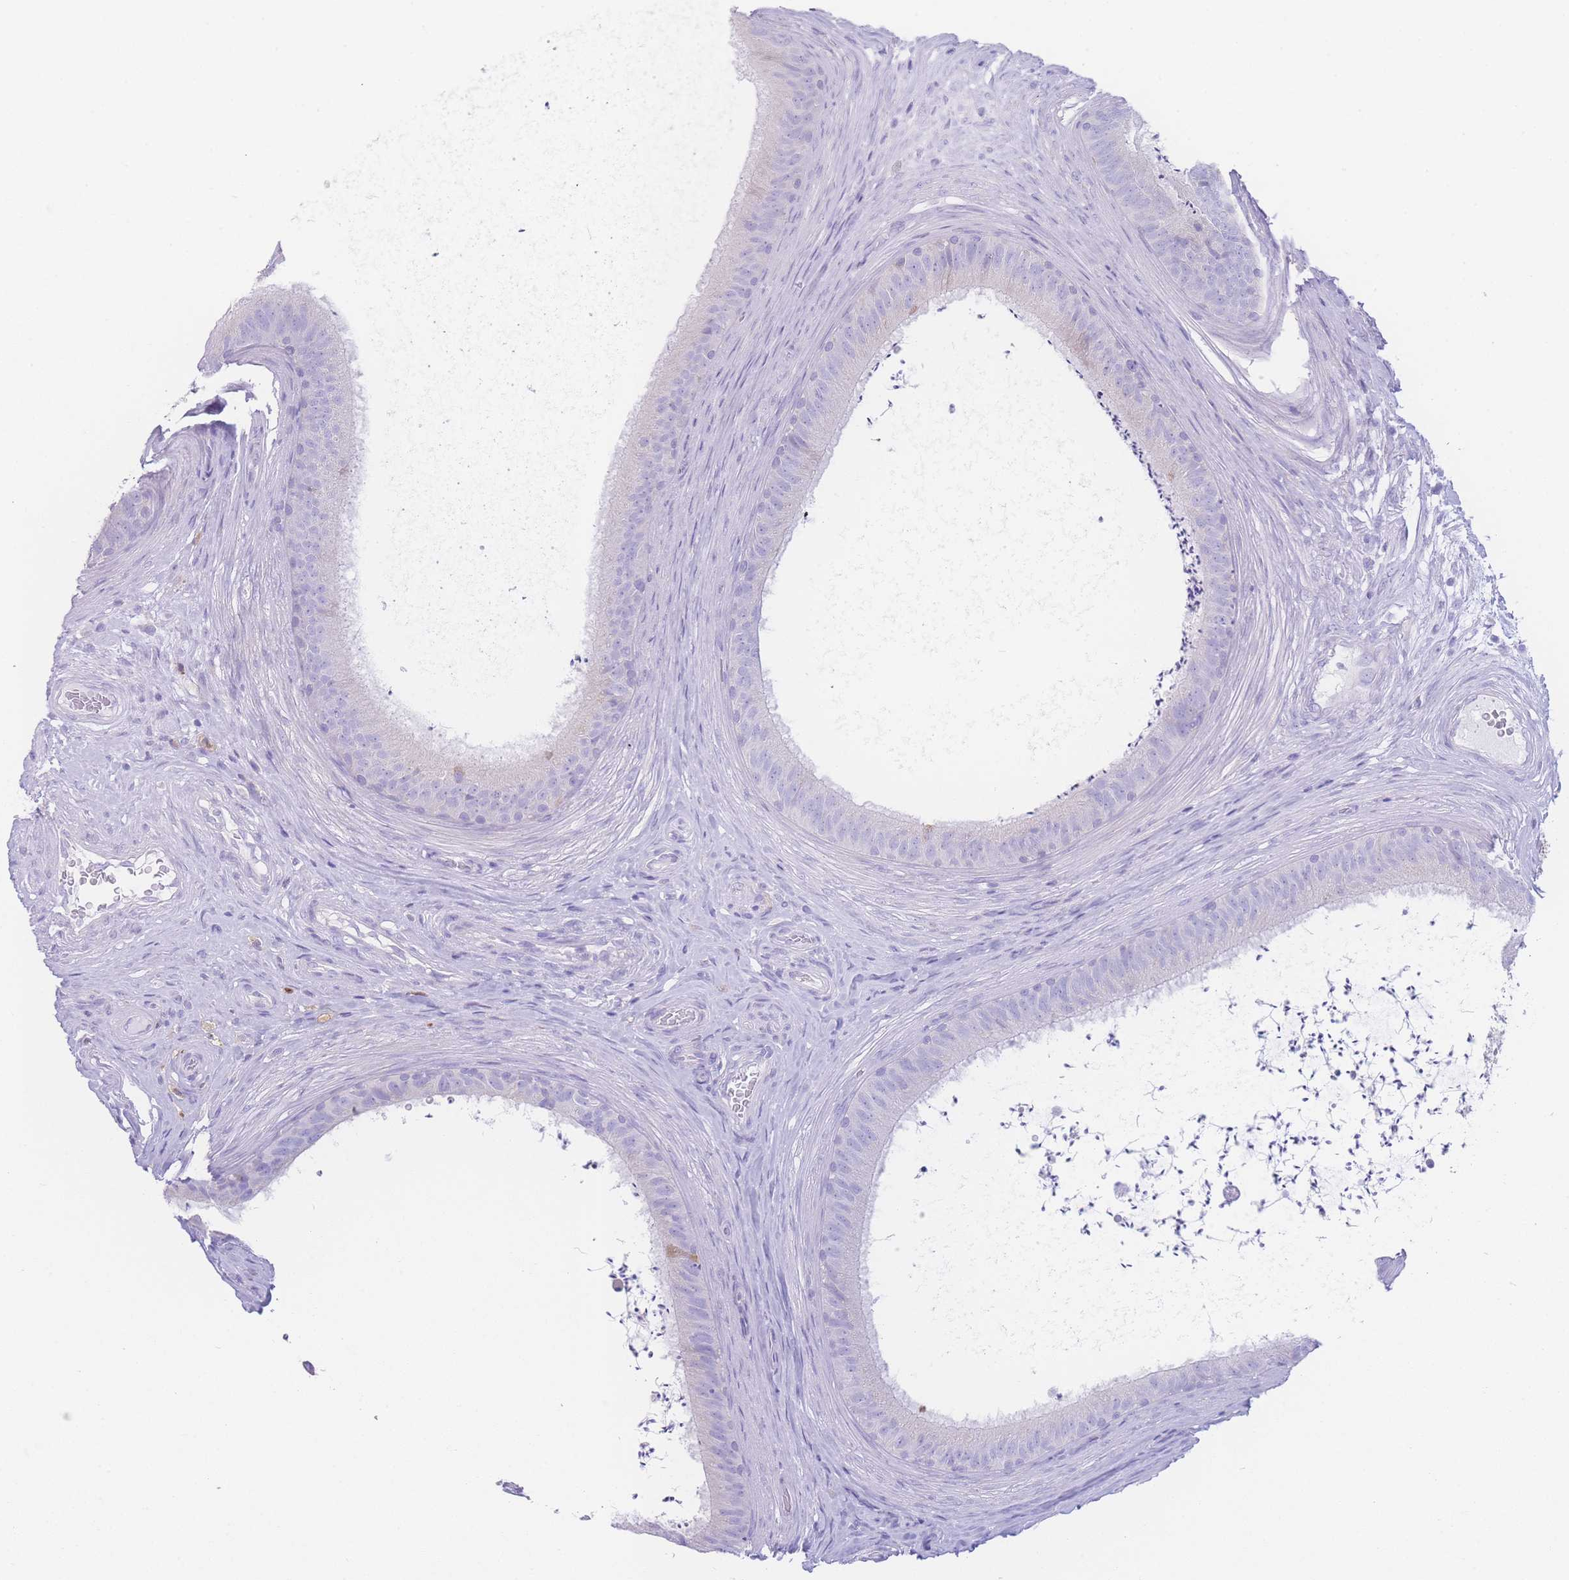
{"staining": {"intensity": "negative", "quantity": "none", "location": "none"}, "tissue": "epididymis", "cell_type": "Glandular cells", "image_type": "normal", "snomed": [{"axis": "morphology", "description": "Normal tissue, NOS"}, {"axis": "topography", "description": "Testis"}, {"axis": "topography", "description": "Epididymis"}], "caption": "IHC micrograph of normal epididymis: human epididymis stained with DAB (3,3'-diaminobenzidine) displays no significant protein staining in glandular cells.", "gene": "NBEAL1", "patient": {"sex": "male", "age": 41}}